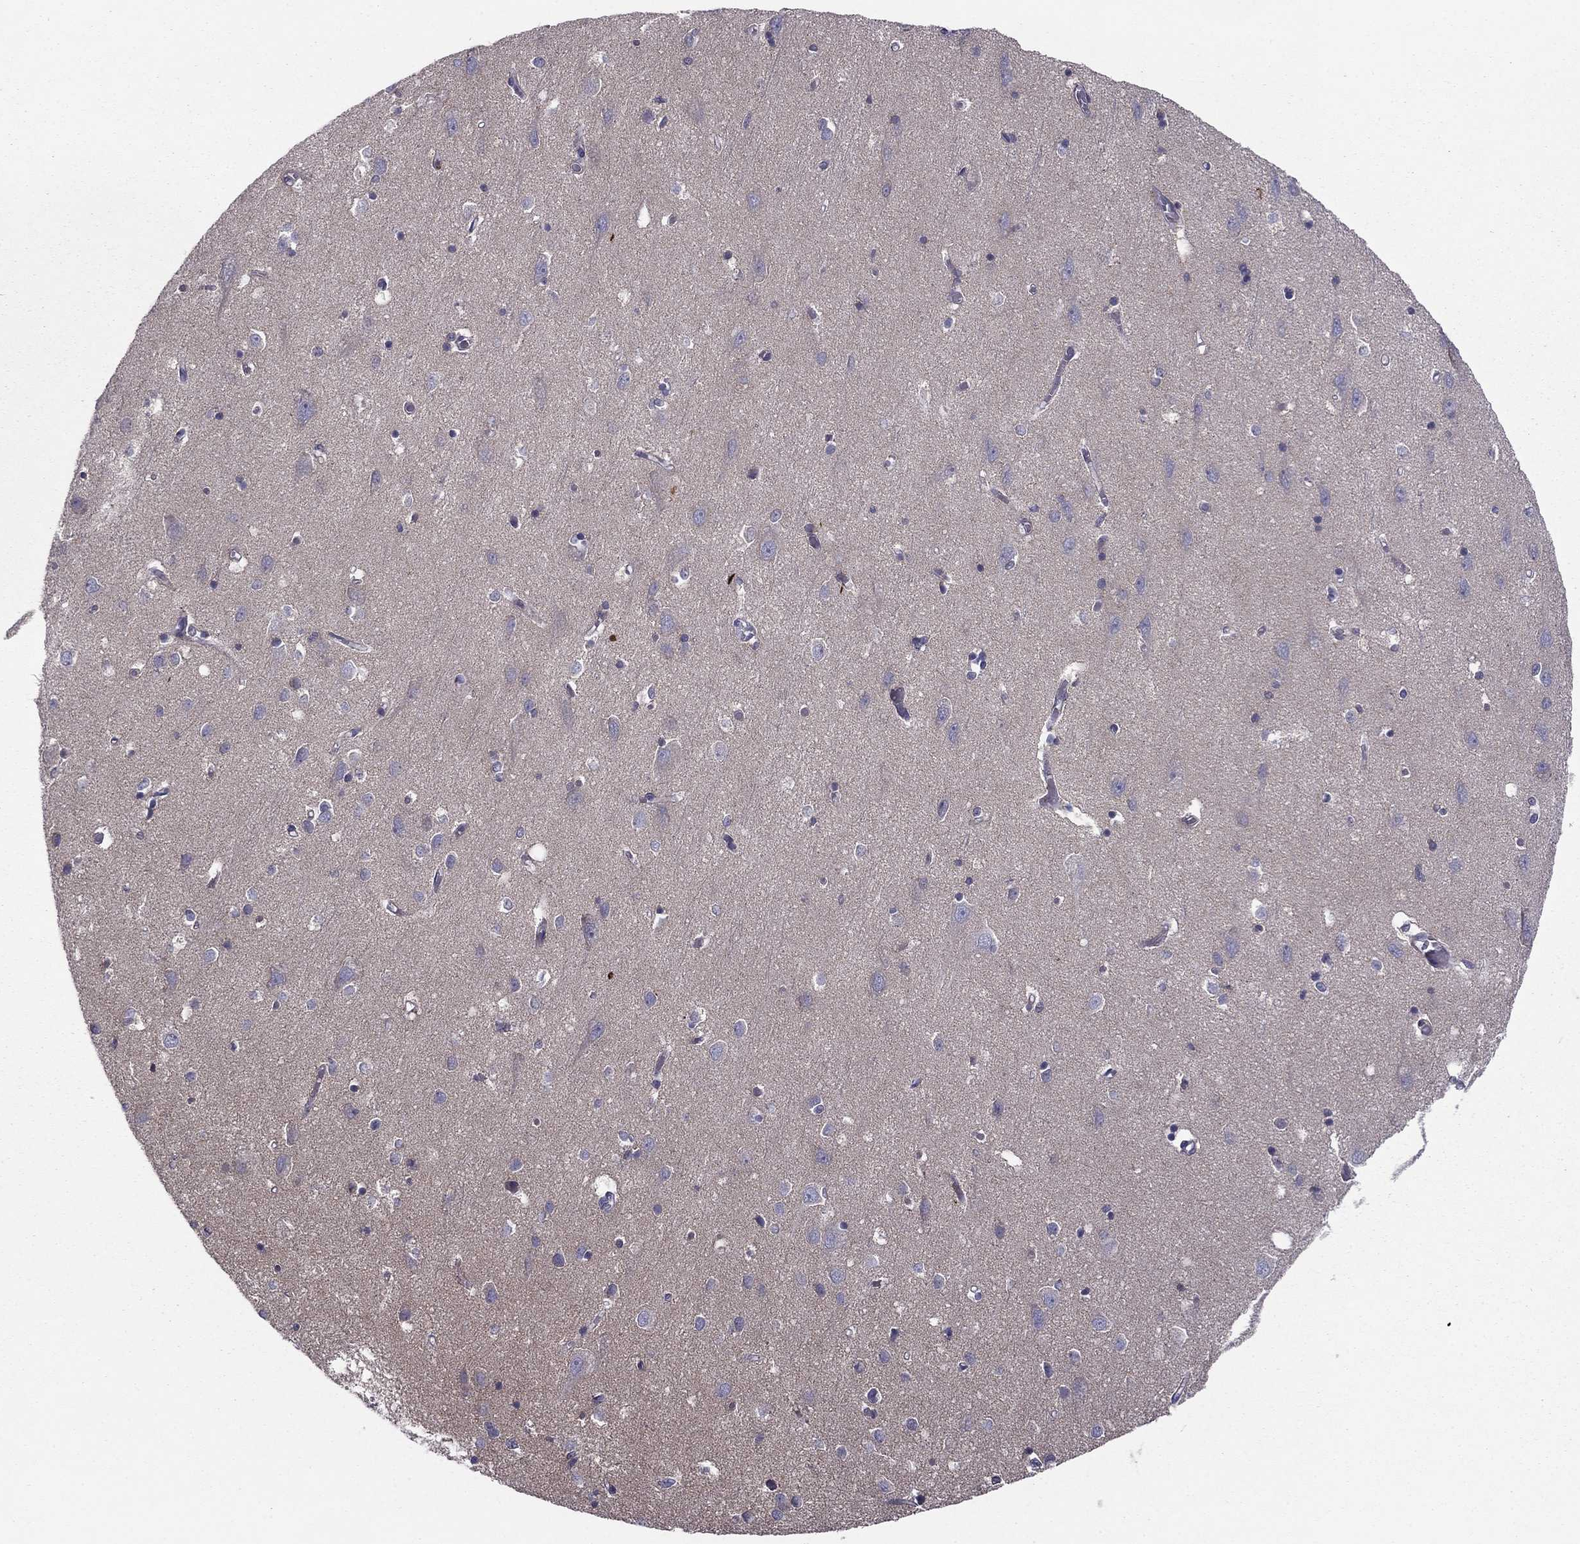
{"staining": {"intensity": "negative", "quantity": "none", "location": "none"}, "tissue": "cerebral cortex", "cell_type": "Endothelial cells", "image_type": "normal", "snomed": [{"axis": "morphology", "description": "Normal tissue, NOS"}, {"axis": "topography", "description": "Cerebral cortex"}], "caption": "Protein analysis of benign cerebral cortex reveals no significant staining in endothelial cells.", "gene": "ALG6", "patient": {"sex": "male", "age": 70}}